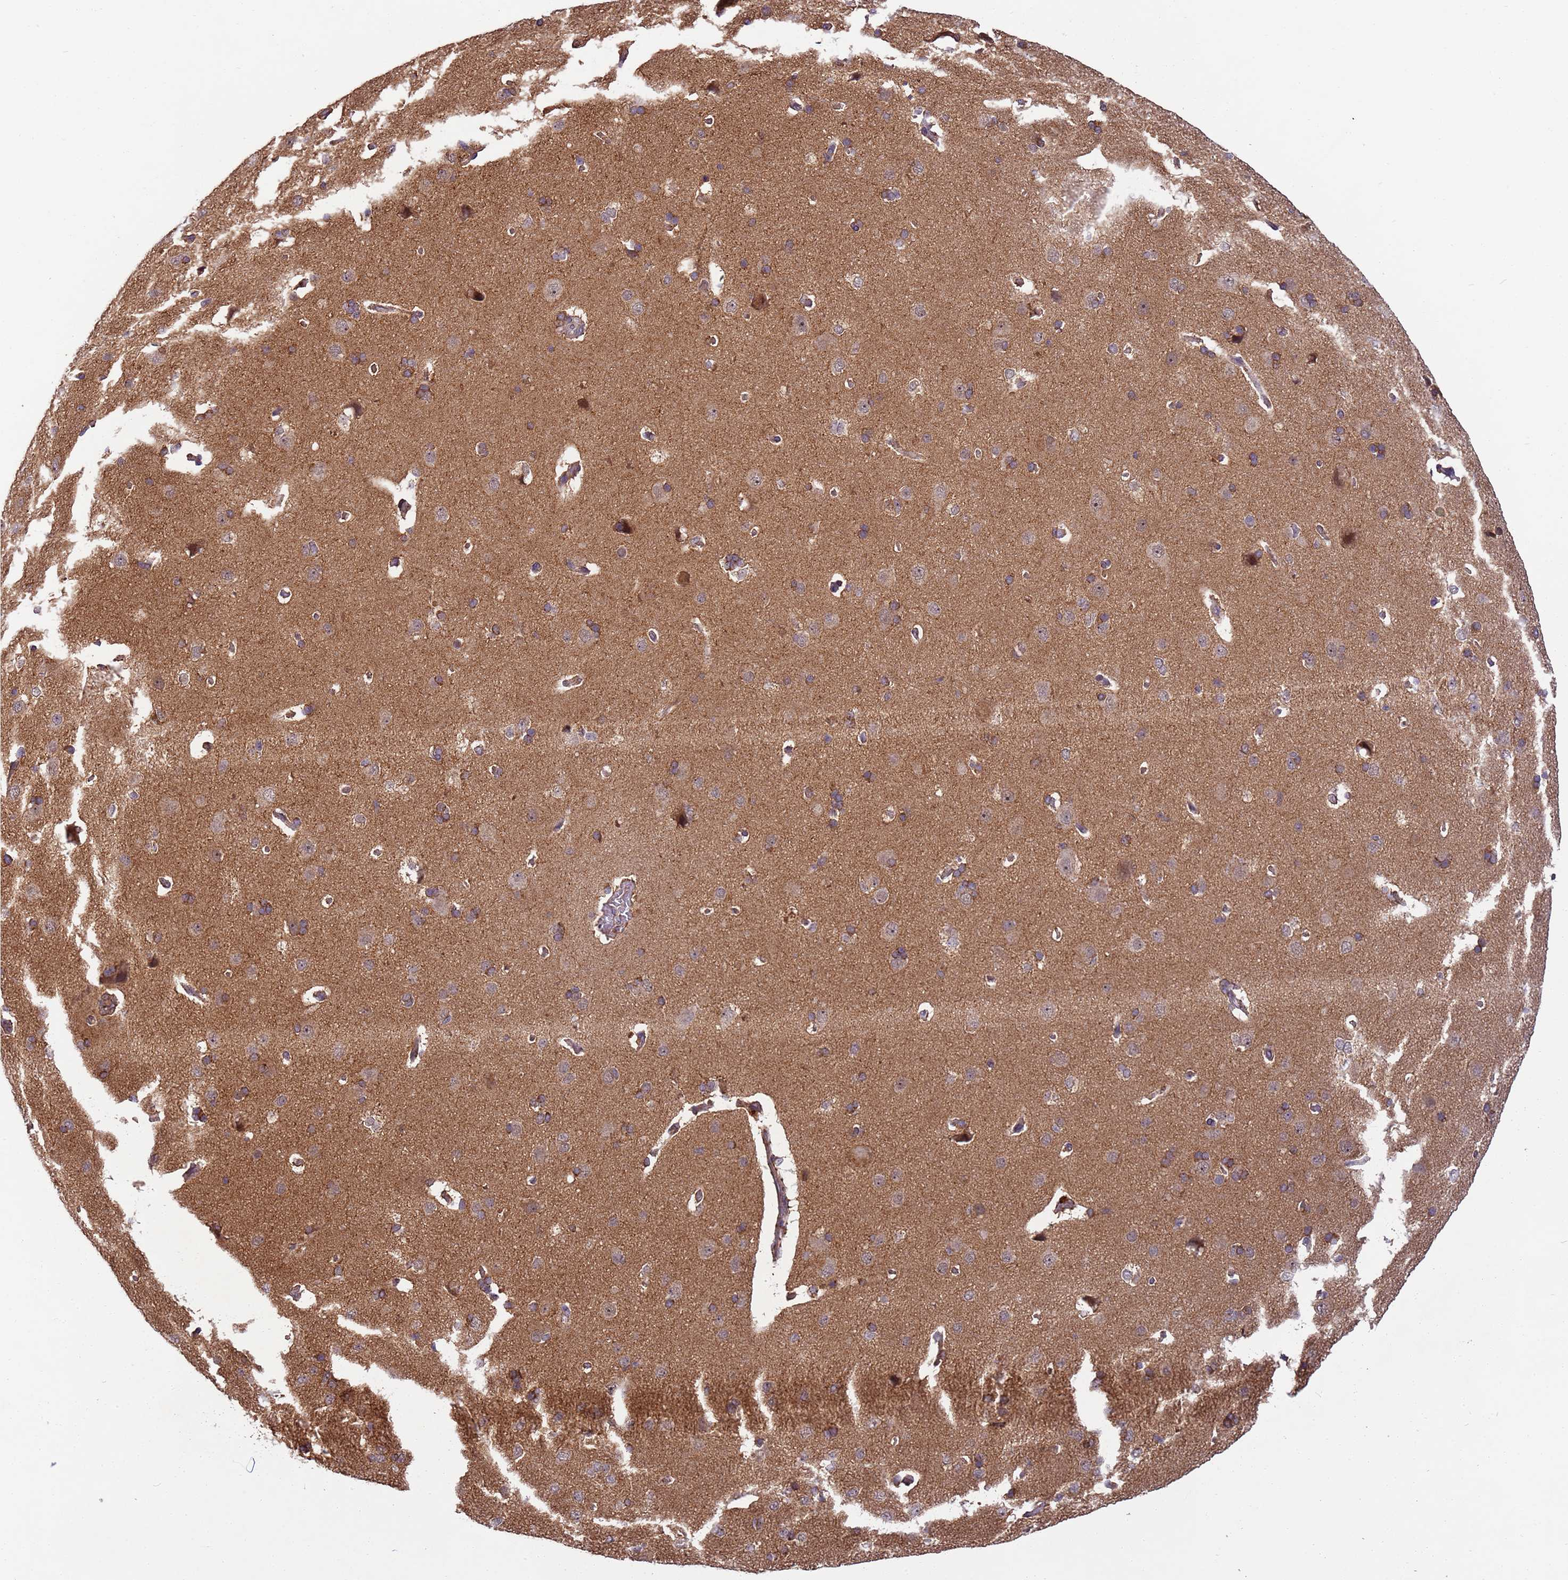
{"staining": {"intensity": "moderate", "quantity": ">75%", "location": "cytoplasmic/membranous"}, "tissue": "cerebral cortex", "cell_type": "Endothelial cells", "image_type": "normal", "snomed": [{"axis": "morphology", "description": "Normal tissue, NOS"}, {"axis": "topography", "description": "Cerebral cortex"}], "caption": "Immunohistochemistry (IHC) of normal human cerebral cortex demonstrates medium levels of moderate cytoplasmic/membranous expression in approximately >75% of endothelial cells.", "gene": "RAPGEF3", "patient": {"sex": "male", "age": 62}}